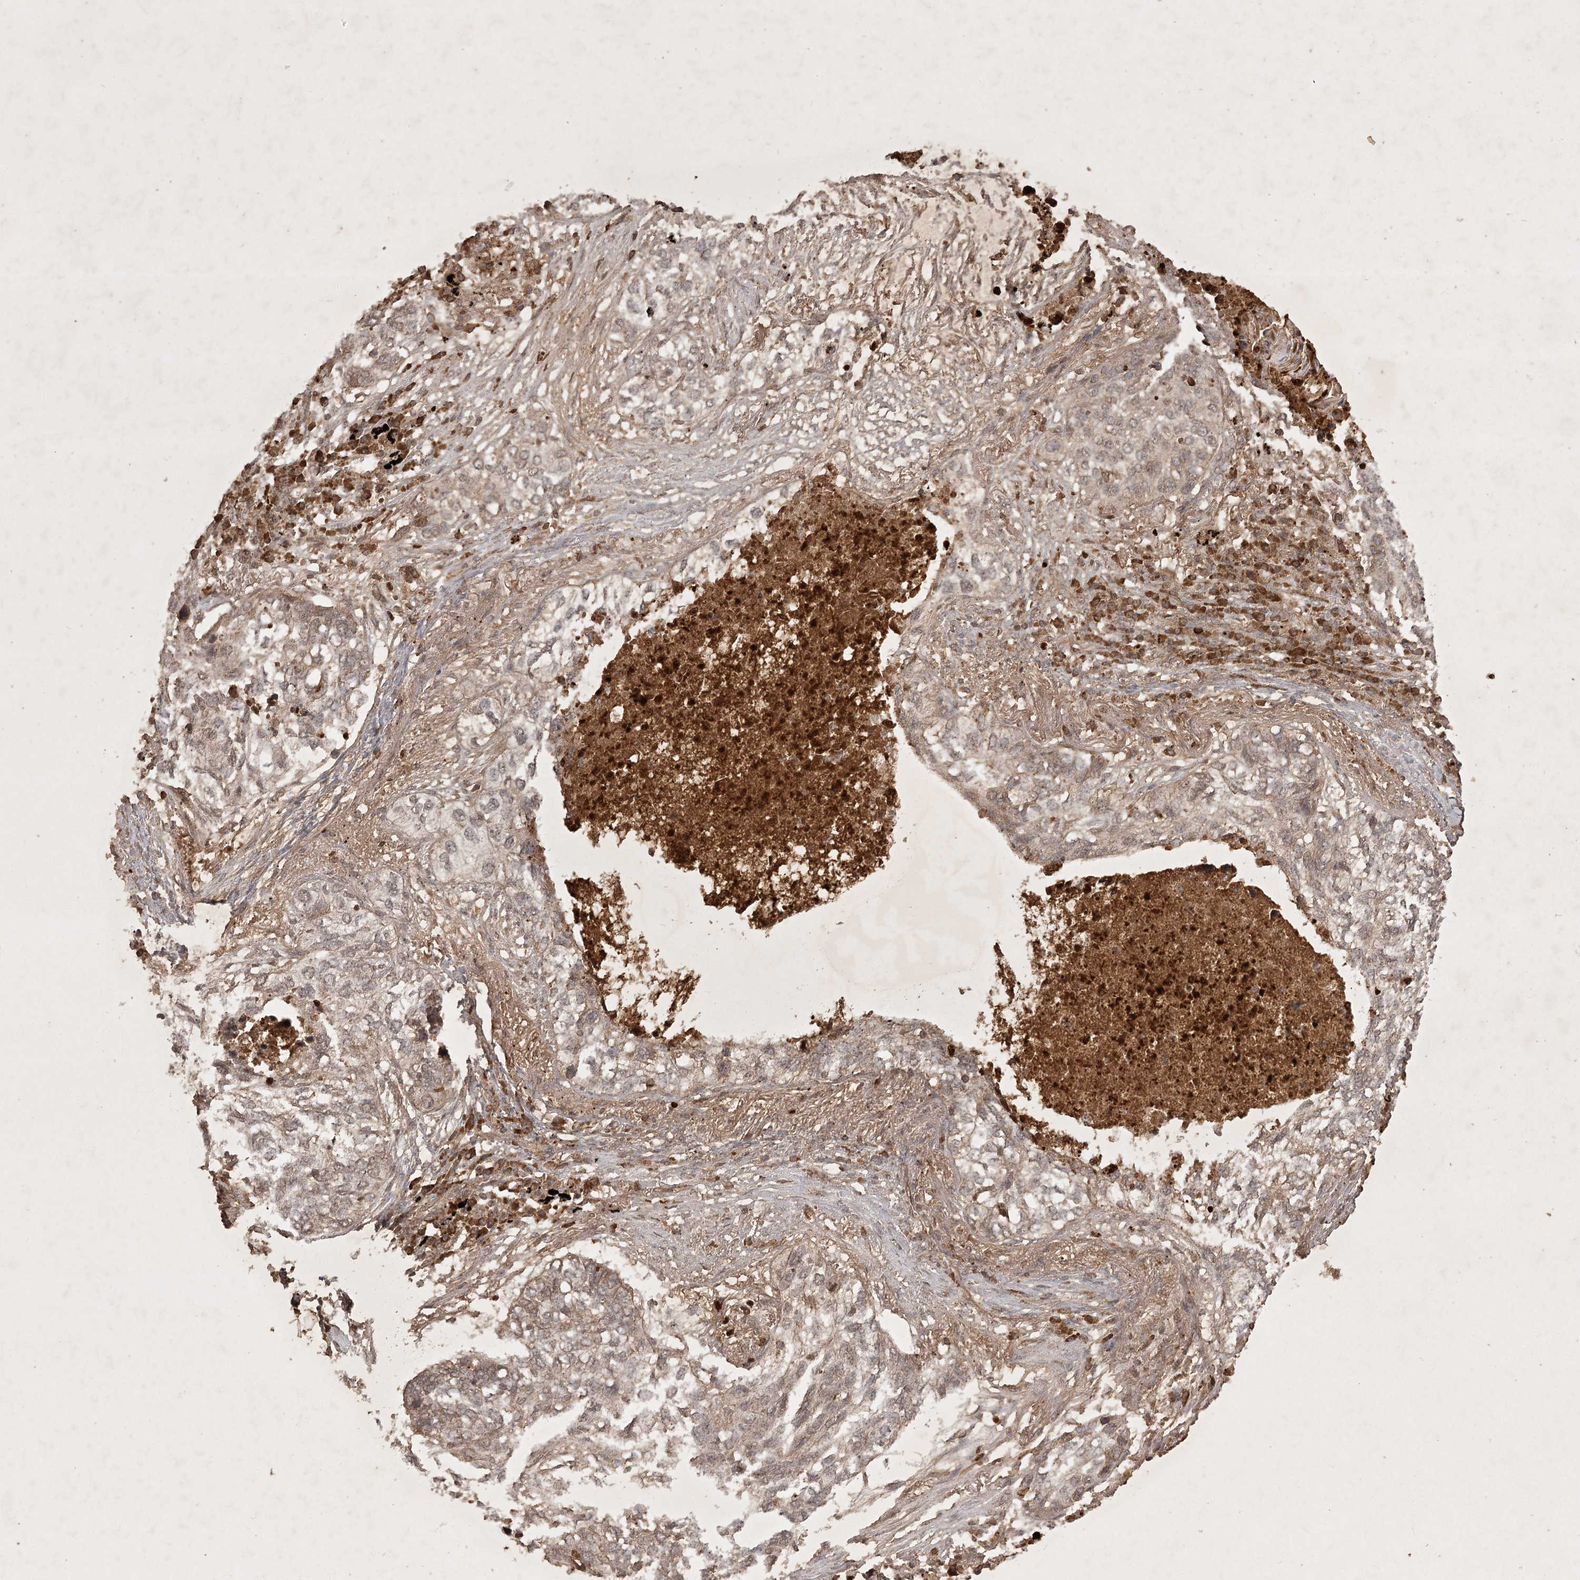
{"staining": {"intensity": "weak", "quantity": "<25%", "location": "cytoplasmic/membranous"}, "tissue": "lung cancer", "cell_type": "Tumor cells", "image_type": "cancer", "snomed": [{"axis": "morphology", "description": "Squamous cell carcinoma, NOS"}, {"axis": "topography", "description": "Lung"}], "caption": "Immunohistochemistry of human lung cancer displays no positivity in tumor cells. (Immunohistochemistry, brightfield microscopy, high magnification).", "gene": "ARL13A", "patient": {"sex": "female", "age": 63}}